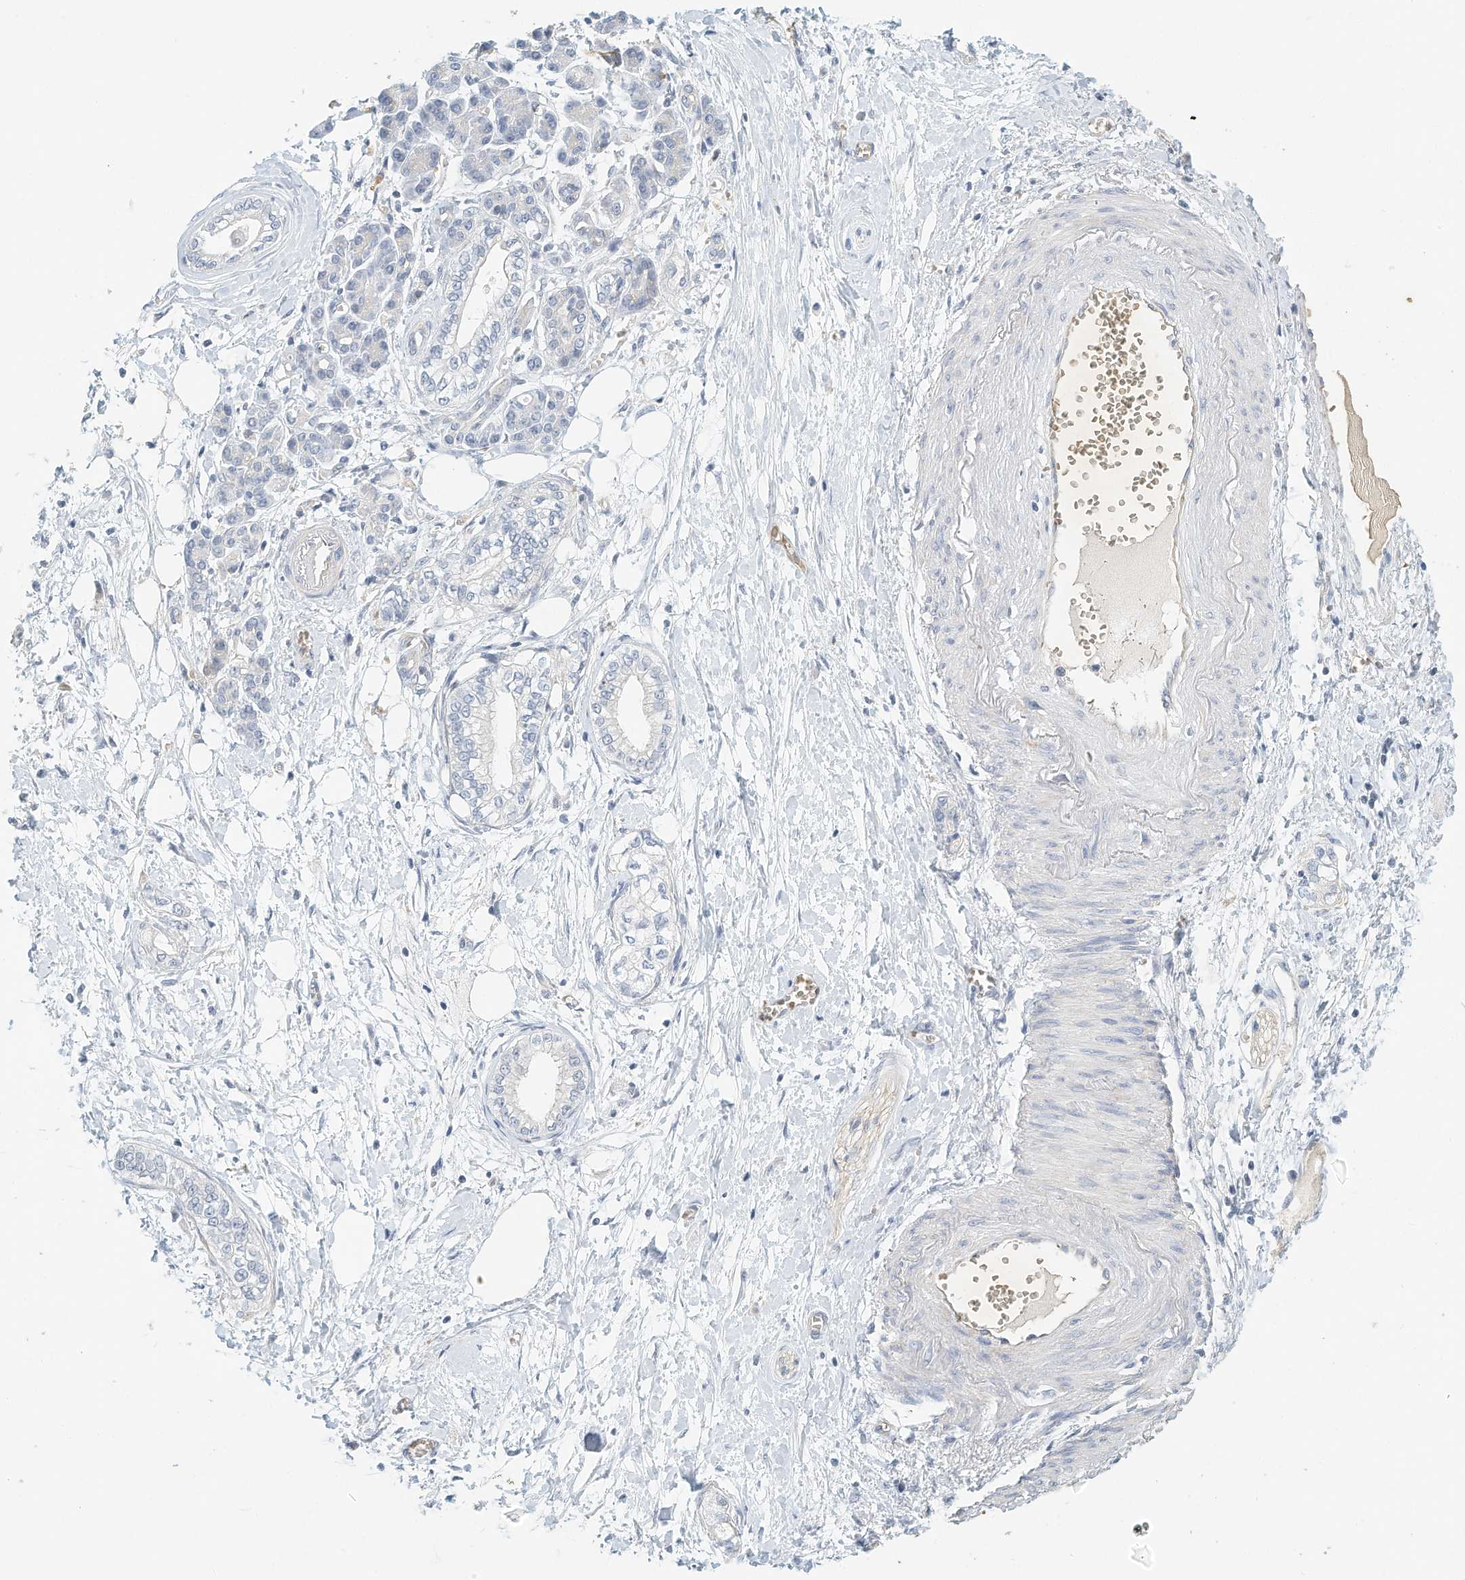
{"staining": {"intensity": "negative", "quantity": "none", "location": "none"}, "tissue": "pancreatic cancer", "cell_type": "Tumor cells", "image_type": "cancer", "snomed": [{"axis": "morphology", "description": "Adenocarcinoma, NOS"}, {"axis": "topography", "description": "Pancreas"}], "caption": "Pancreatic cancer was stained to show a protein in brown. There is no significant expression in tumor cells. Brightfield microscopy of IHC stained with DAB (brown) and hematoxylin (blue), captured at high magnification.", "gene": "RCAN3", "patient": {"sex": "male", "age": 68}}